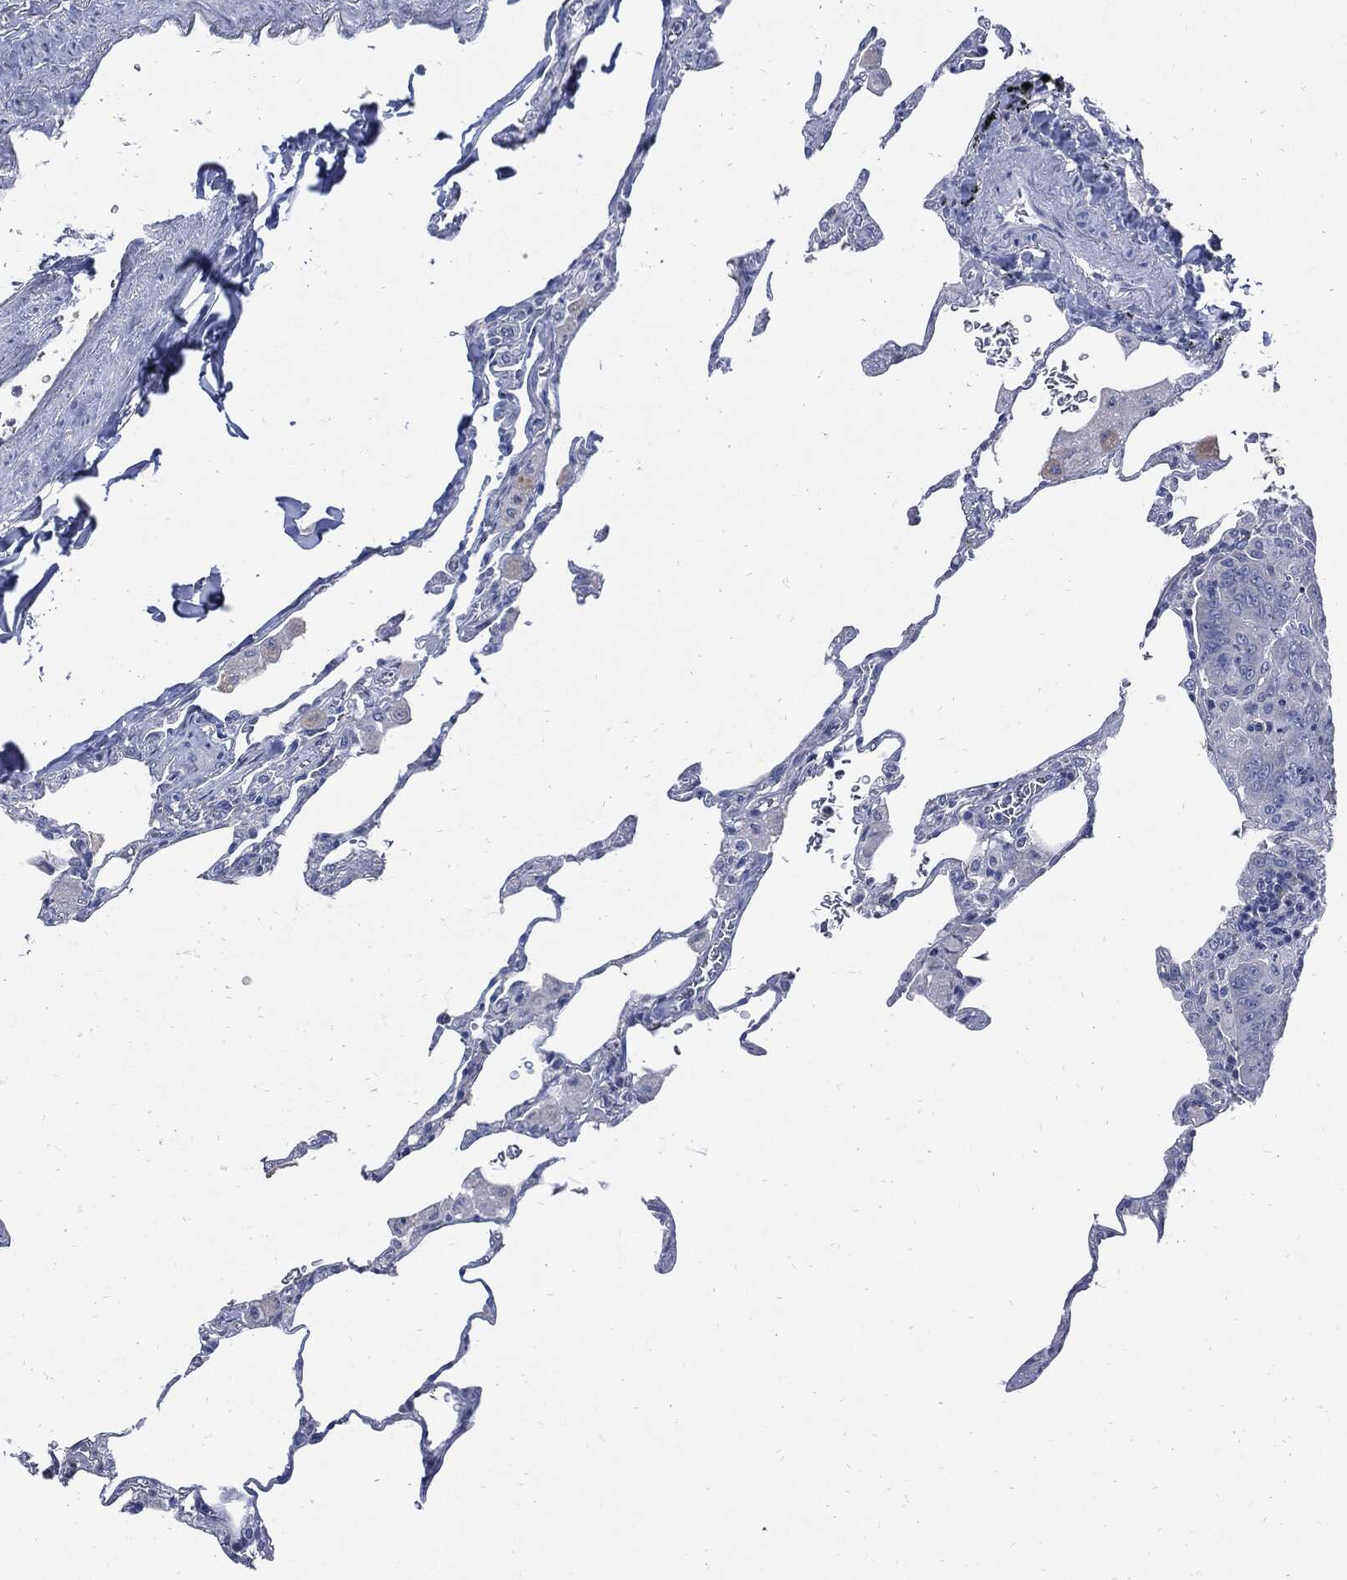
{"staining": {"intensity": "negative", "quantity": "none", "location": "none"}, "tissue": "lung", "cell_type": "Alveolar cells", "image_type": "normal", "snomed": [{"axis": "morphology", "description": "Normal tissue, NOS"}, {"axis": "morphology", "description": "Adenocarcinoma, metastatic, NOS"}, {"axis": "topography", "description": "Lung"}], "caption": "Lung was stained to show a protein in brown. There is no significant positivity in alveolar cells.", "gene": "CPE", "patient": {"sex": "male", "age": 45}}